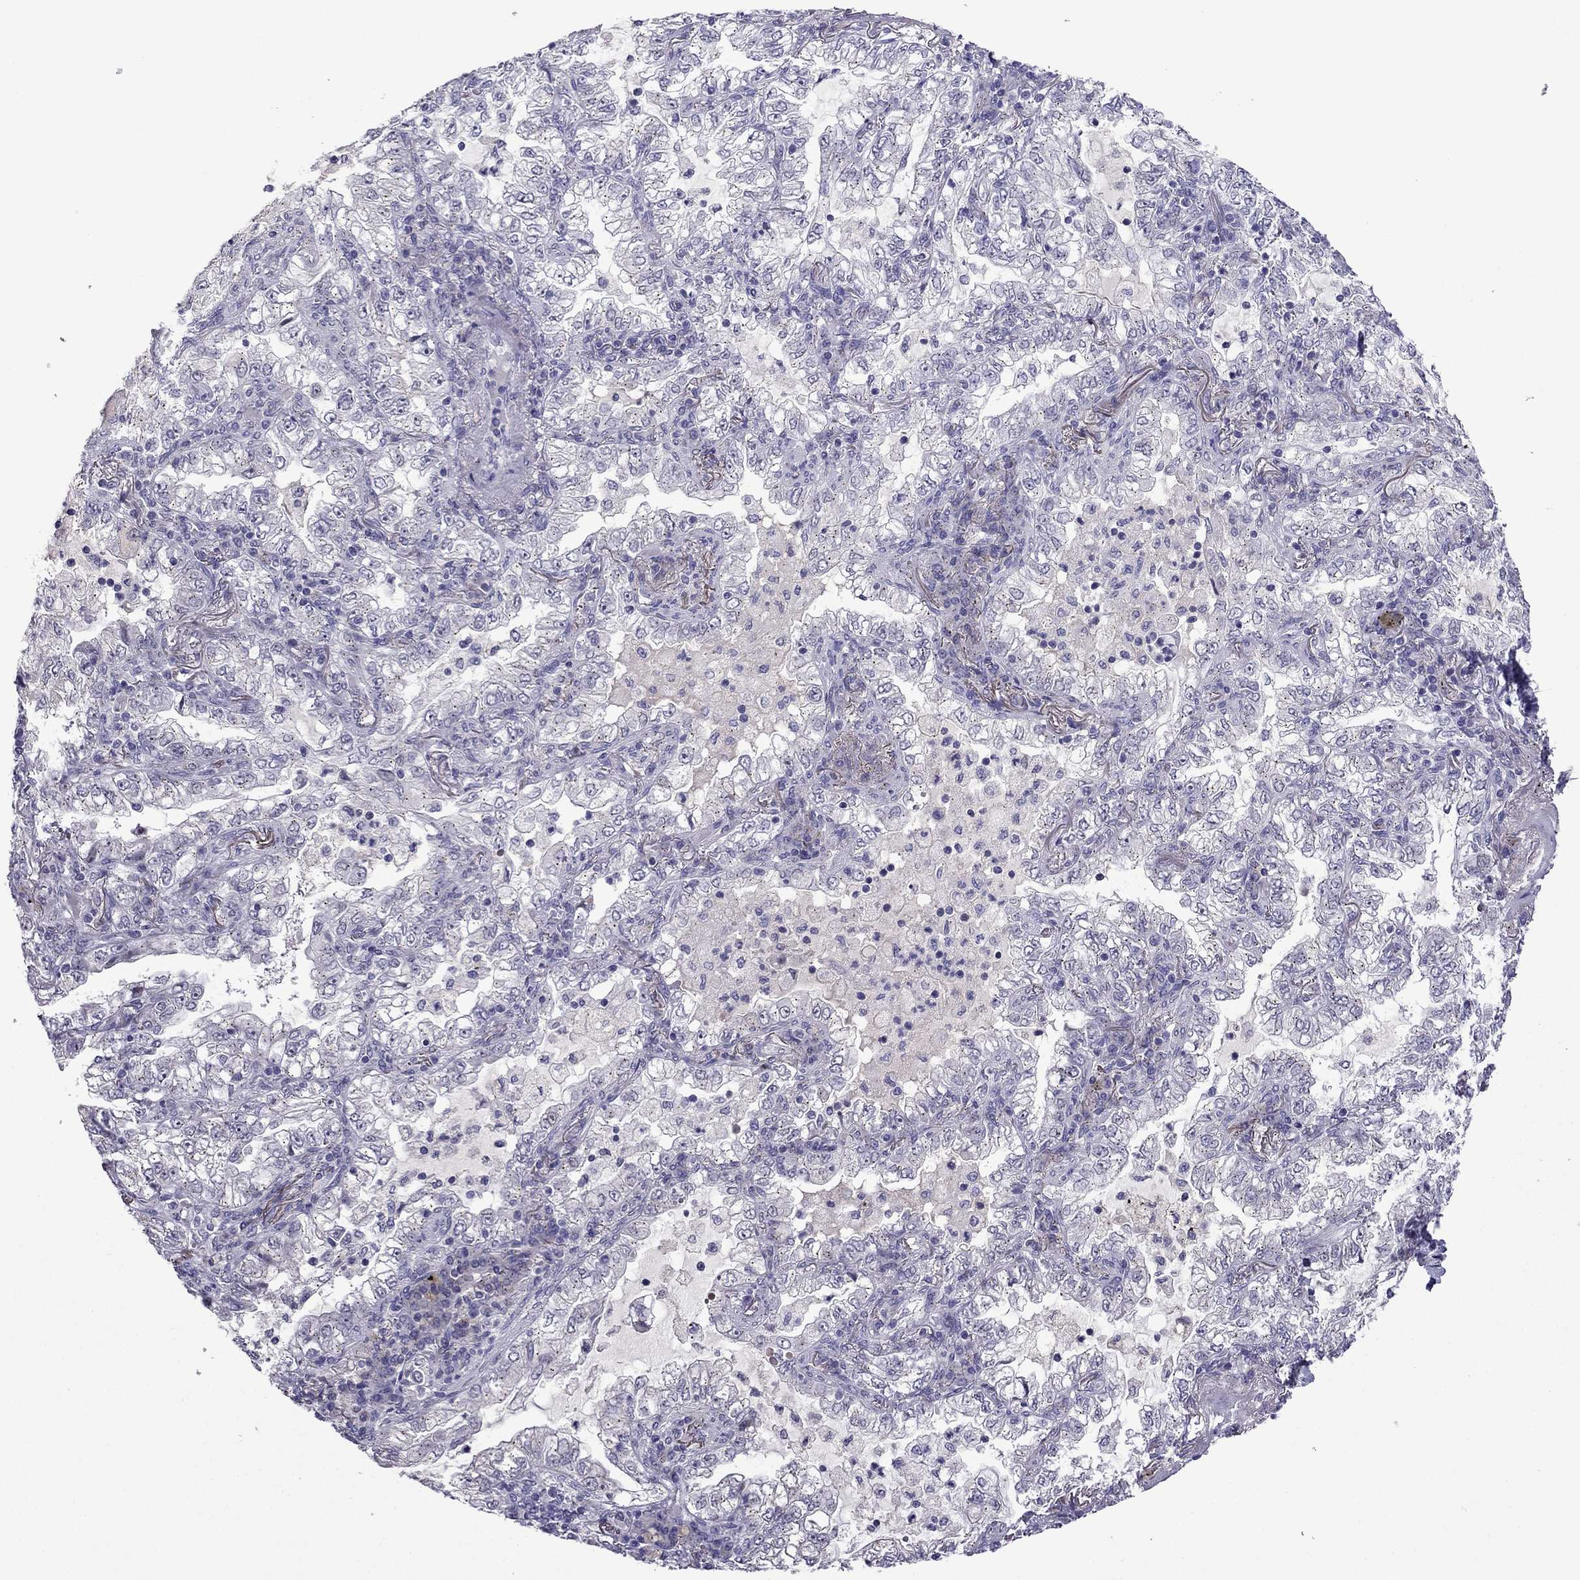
{"staining": {"intensity": "negative", "quantity": "none", "location": "none"}, "tissue": "lung cancer", "cell_type": "Tumor cells", "image_type": "cancer", "snomed": [{"axis": "morphology", "description": "Adenocarcinoma, NOS"}, {"axis": "topography", "description": "Lung"}], "caption": "Protein analysis of lung cancer demonstrates no significant positivity in tumor cells.", "gene": "MYBPH", "patient": {"sex": "female", "age": 73}}